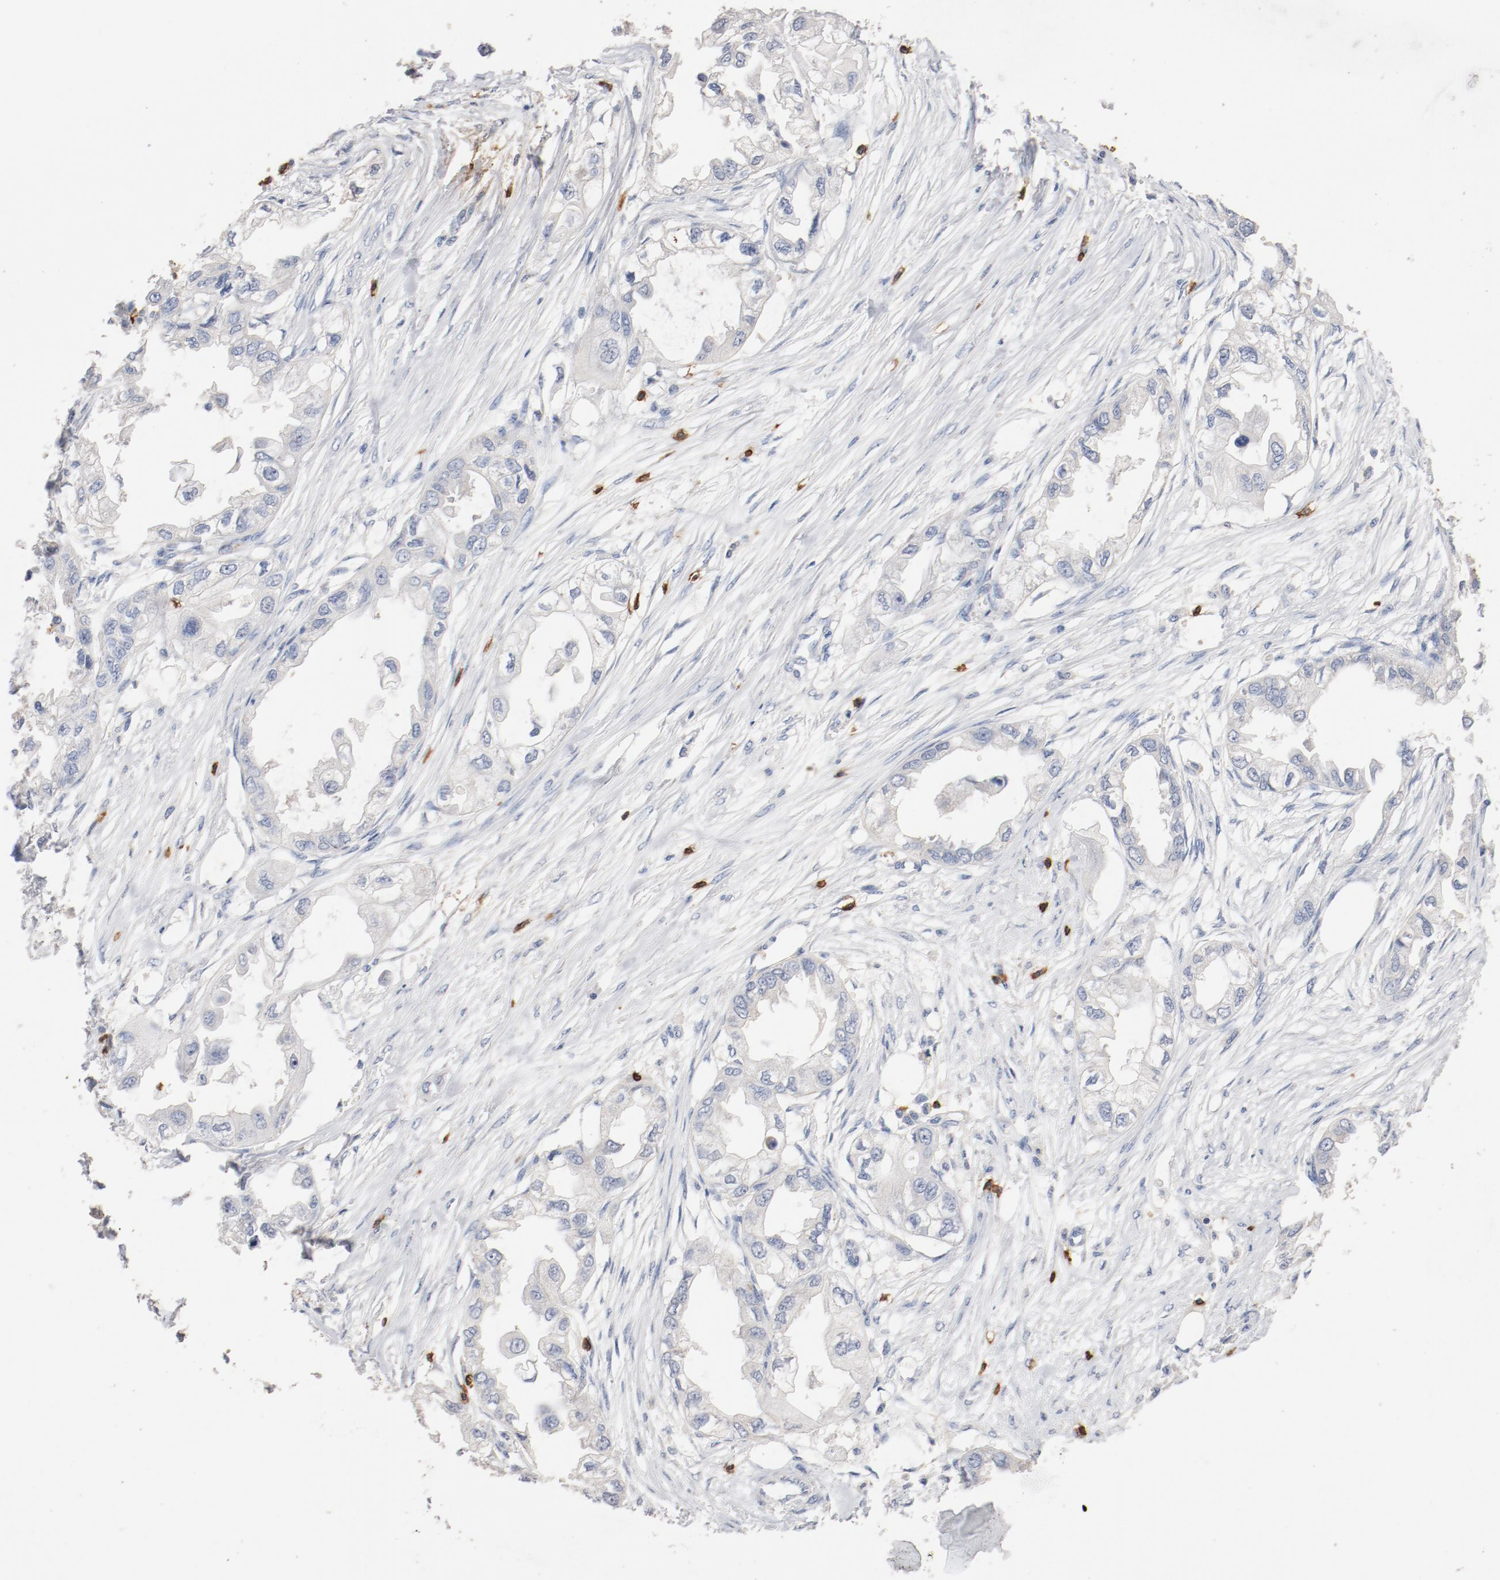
{"staining": {"intensity": "negative", "quantity": "none", "location": "none"}, "tissue": "endometrial cancer", "cell_type": "Tumor cells", "image_type": "cancer", "snomed": [{"axis": "morphology", "description": "Adenocarcinoma, NOS"}, {"axis": "topography", "description": "Endometrium"}], "caption": "Tumor cells show no significant protein staining in endometrial cancer.", "gene": "CD247", "patient": {"sex": "female", "age": 67}}